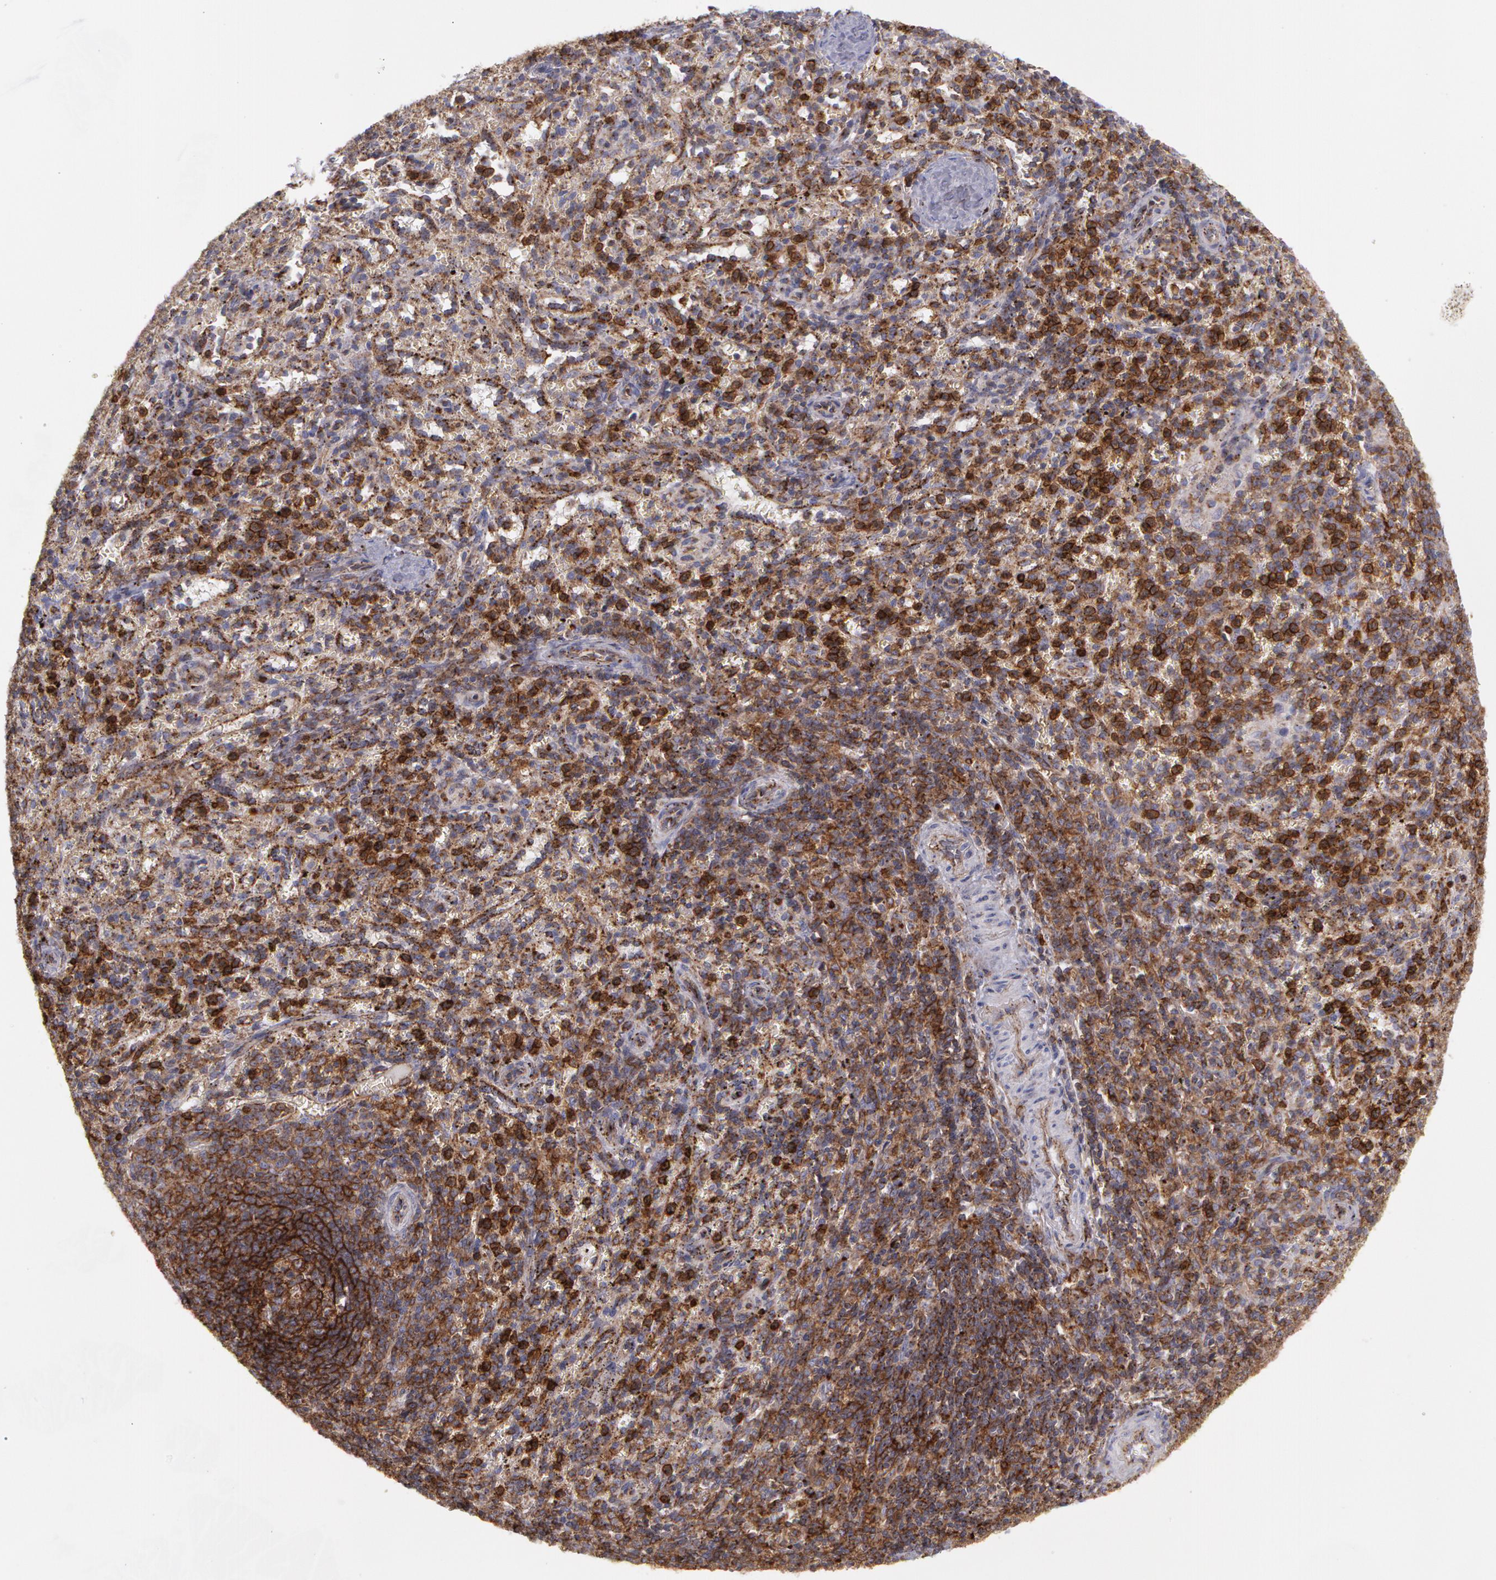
{"staining": {"intensity": "moderate", "quantity": ">75%", "location": "cytoplasmic/membranous"}, "tissue": "spleen", "cell_type": "Cells in red pulp", "image_type": "normal", "snomed": [{"axis": "morphology", "description": "Normal tissue, NOS"}, {"axis": "topography", "description": "Spleen"}], "caption": "Immunohistochemistry photomicrograph of normal spleen: spleen stained using immunohistochemistry (IHC) shows medium levels of moderate protein expression localized specifically in the cytoplasmic/membranous of cells in red pulp, appearing as a cytoplasmic/membranous brown color.", "gene": "FLOT2", "patient": {"sex": "female", "age": 10}}